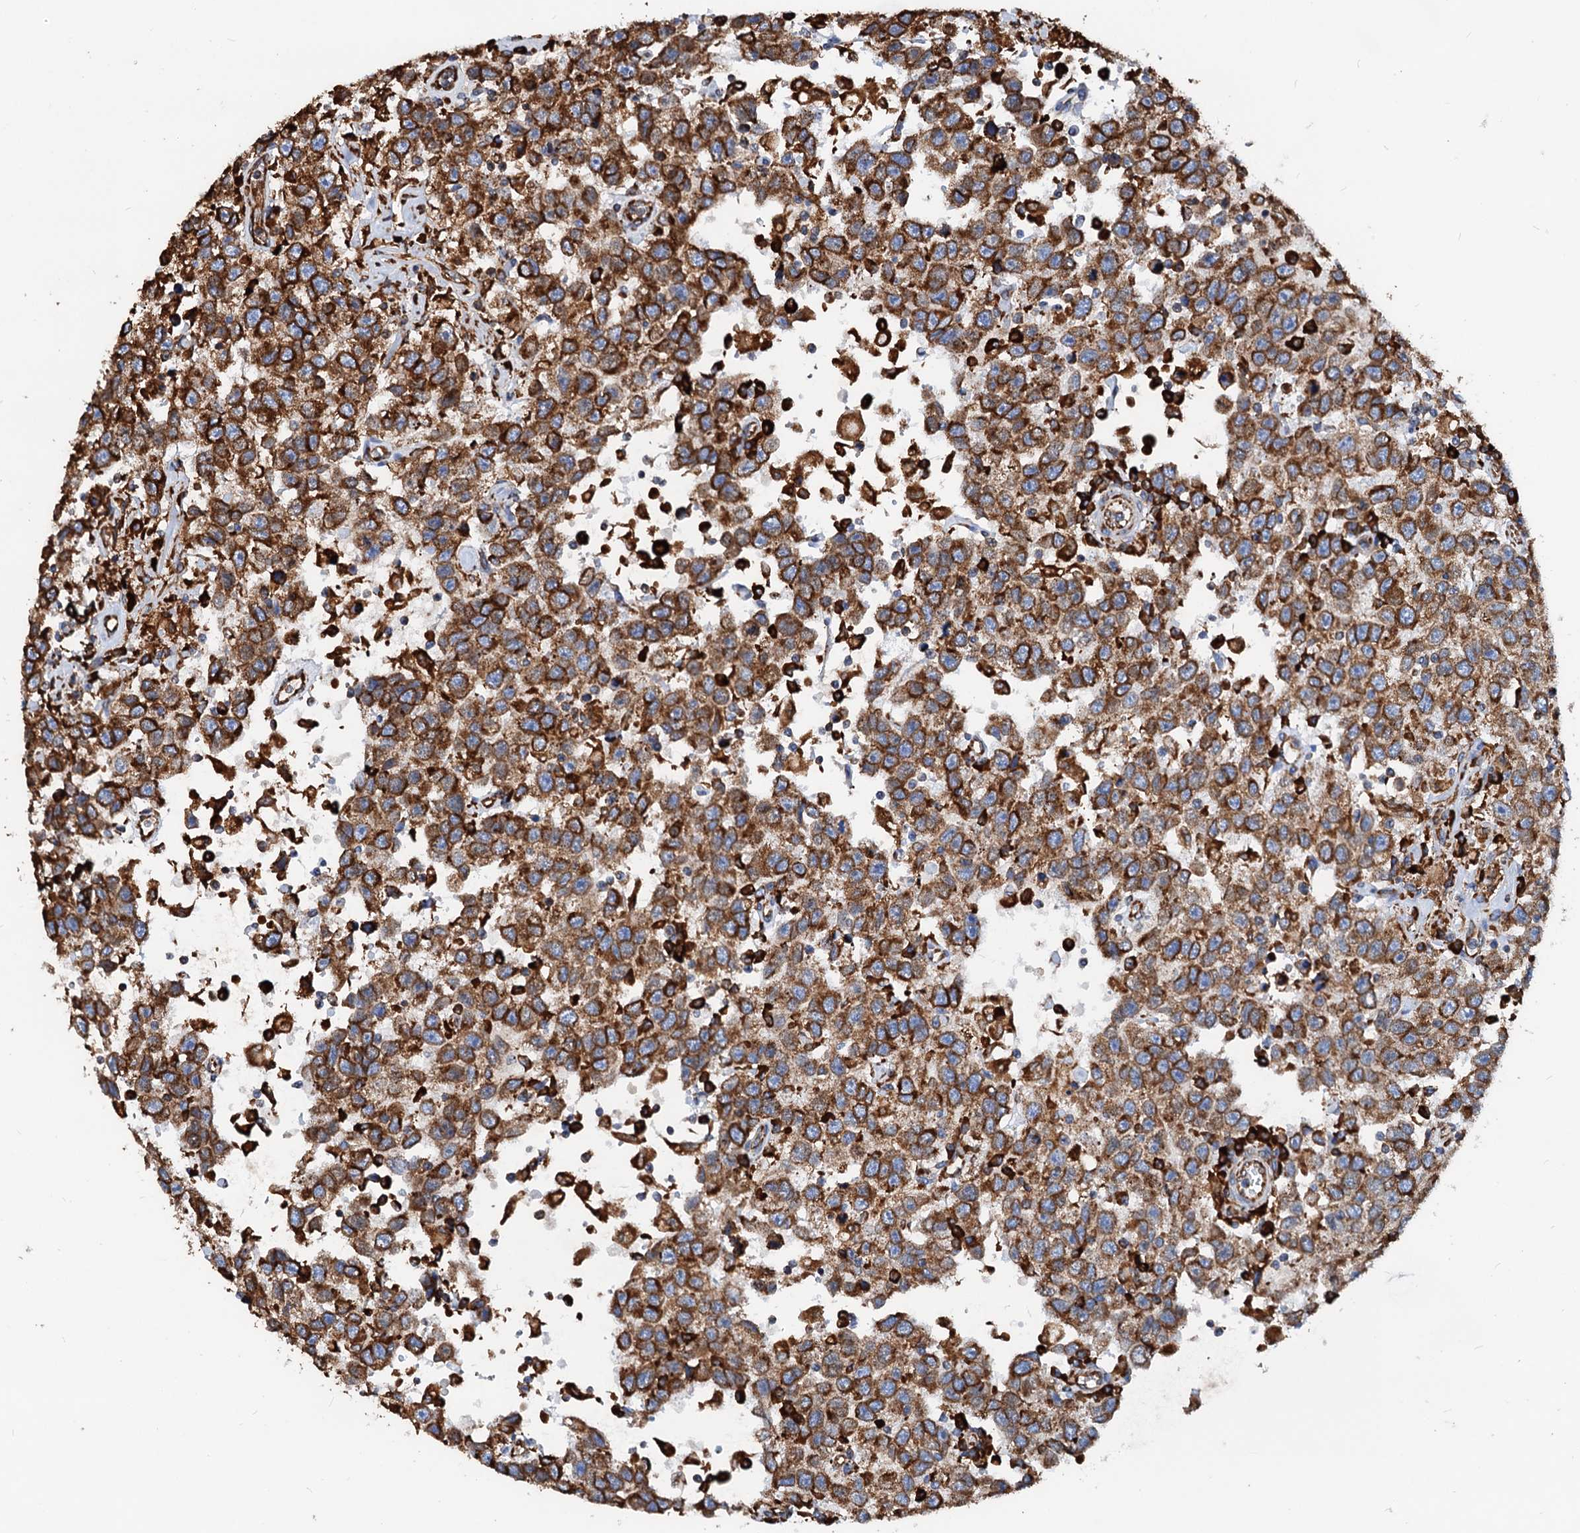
{"staining": {"intensity": "strong", "quantity": ">75%", "location": "cytoplasmic/membranous"}, "tissue": "testis cancer", "cell_type": "Tumor cells", "image_type": "cancer", "snomed": [{"axis": "morphology", "description": "Seminoma, NOS"}, {"axis": "topography", "description": "Testis"}], "caption": "Approximately >75% of tumor cells in testis cancer reveal strong cytoplasmic/membranous protein positivity as visualized by brown immunohistochemical staining.", "gene": "HSPA5", "patient": {"sex": "male", "age": 41}}